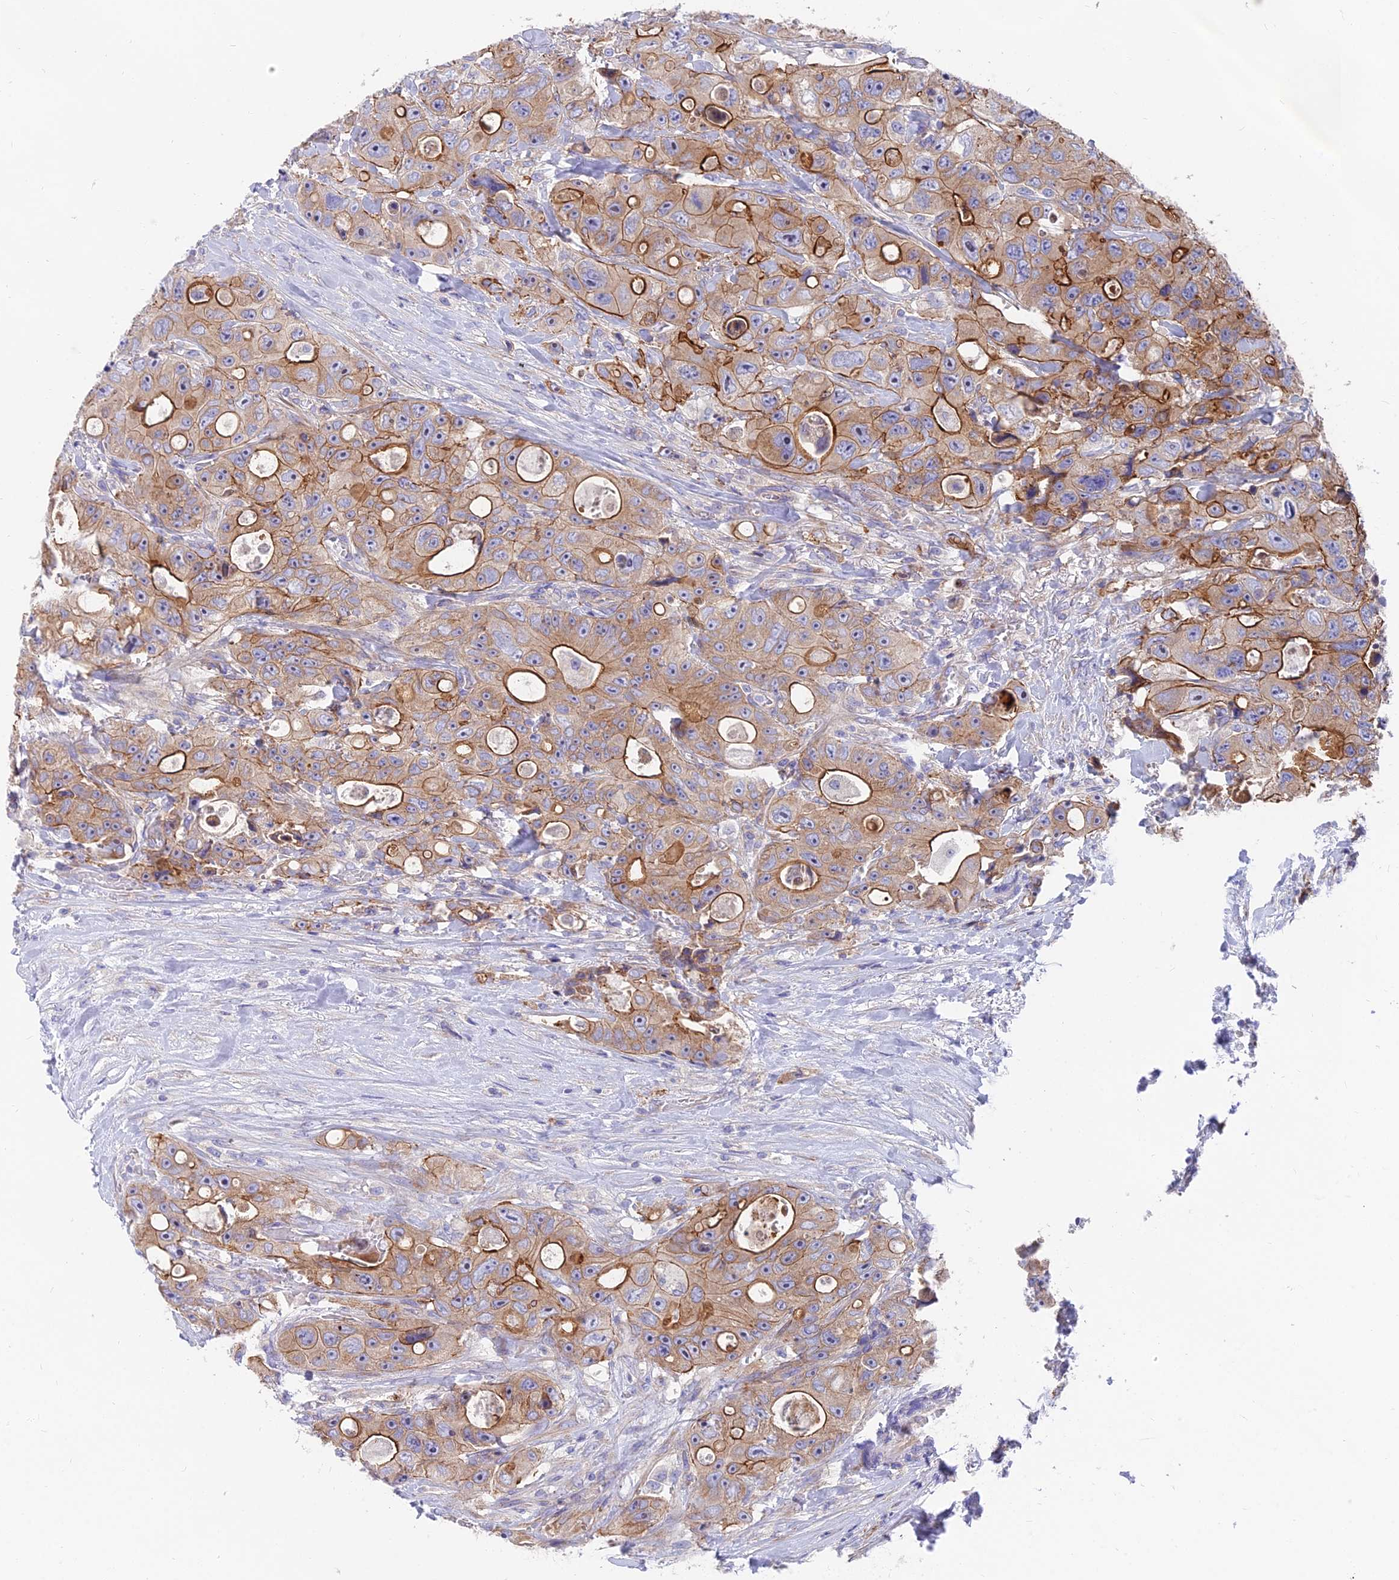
{"staining": {"intensity": "strong", "quantity": "25%-75%", "location": "cytoplasmic/membranous"}, "tissue": "colorectal cancer", "cell_type": "Tumor cells", "image_type": "cancer", "snomed": [{"axis": "morphology", "description": "Adenocarcinoma, NOS"}, {"axis": "topography", "description": "Colon"}], "caption": "Protein expression analysis of human colorectal cancer (adenocarcinoma) reveals strong cytoplasmic/membranous expression in about 25%-75% of tumor cells.", "gene": "MVB12A", "patient": {"sex": "female", "age": 46}}